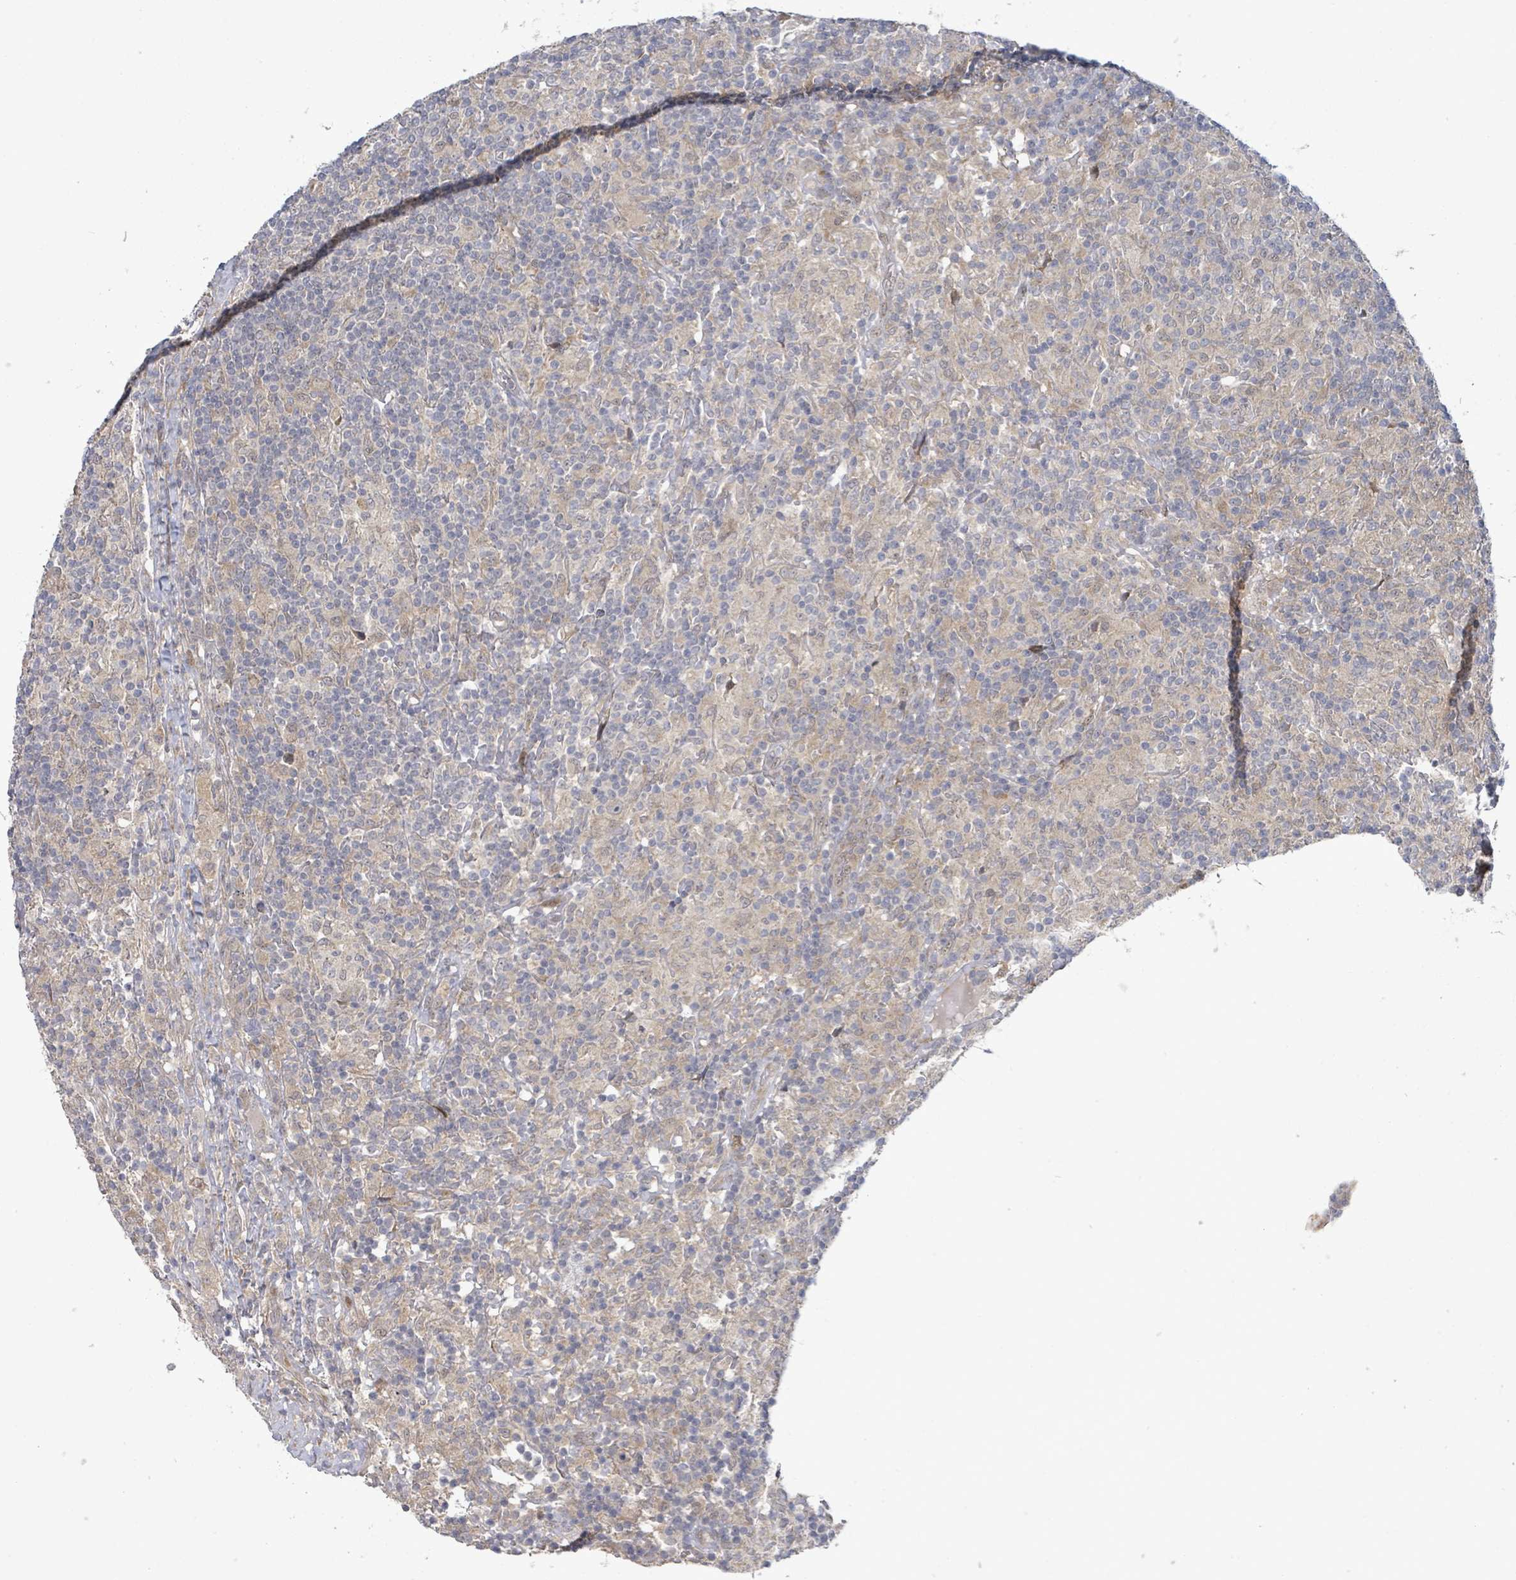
{"staining": {"intensity": "negative", "quantity": "none", "location": "none"}, "tissue": "lymphoma", "cell_type": "Tumor cells", "image_type": "cancer", "snomed": [{"axis": "morphology", "description": "Hodgkin's disease, NOS"}, {"axis": "topography", "description": "Lymph node"}], "caption": "High power microscopy histopathology image of an immunohistochemistry (IHC) image of Hodgkin's disease, revealing no significant positivity in tumor cells. (Brightfield microscopy of DAB immunohistochemistry at high magnification).", "gene": "SLIT3", "patient": {"sex": "male", "age": 70}}